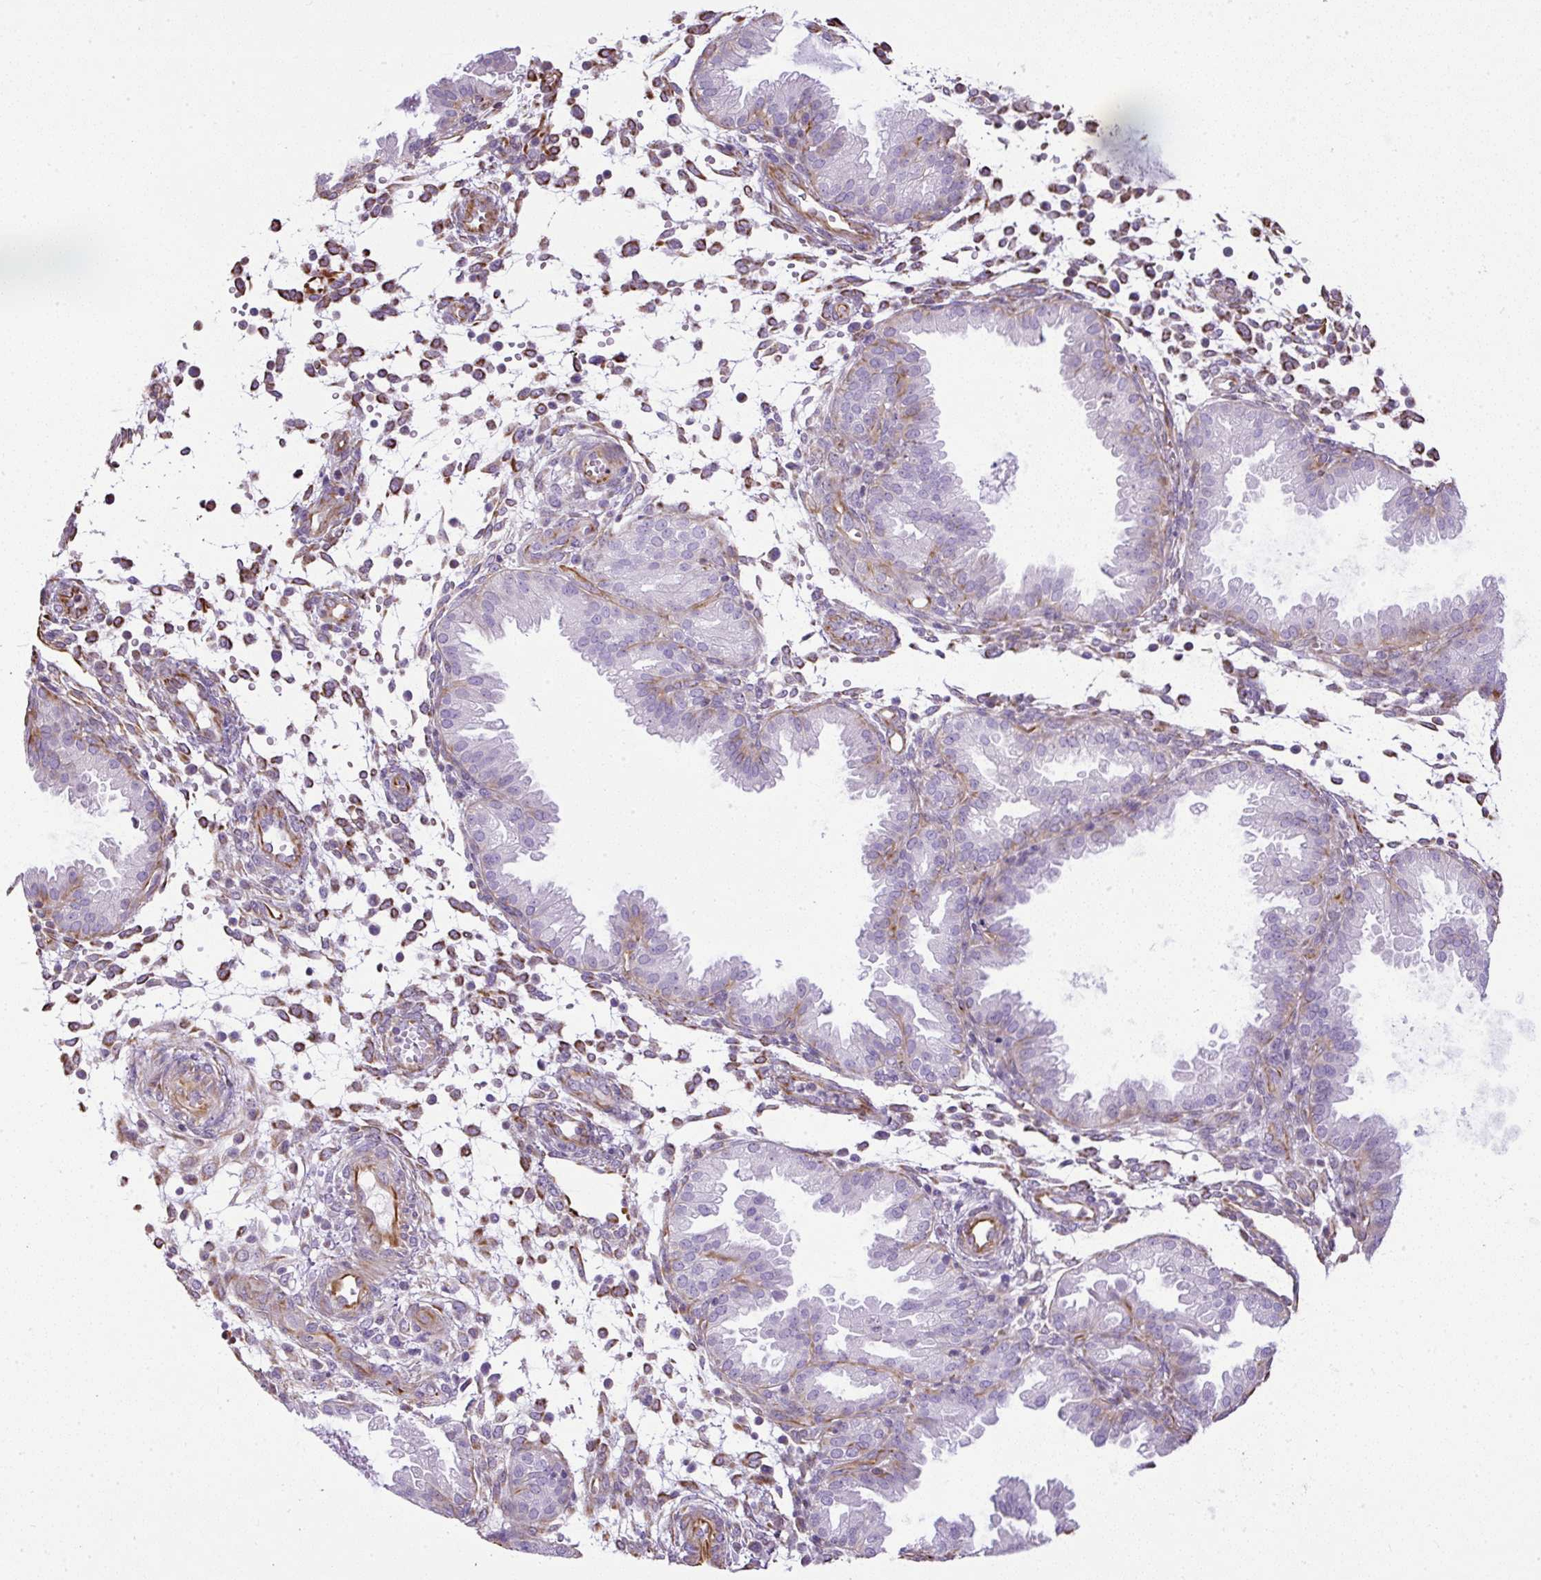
{"staining": {"intensity": "moderate", "quantity": "25%-75%", "location": "cytoplasmic/membranous"}, "tissue": "endometrium", "cell_type": "Cells in endometrial stroma", "image_type": "normal", "snomed": [{"axis": "morphology", "description": "Normal tissue, NOS"}, {"axis": "topography", "description": "Endometrium"}], "caption": "A high-resolution micrograph shows IHC staining of normal endometrium, which demonstrates moderate cytoplasmic/membranous staining in about 25%-75% of cells in endometrial stroma. (DAB (3,3'-diaminobenzidine) IHC, brown staining for protein, blue staining for nuclei).", "gene": "PLS1", "patient": {"sex": "female", "age": 33}}